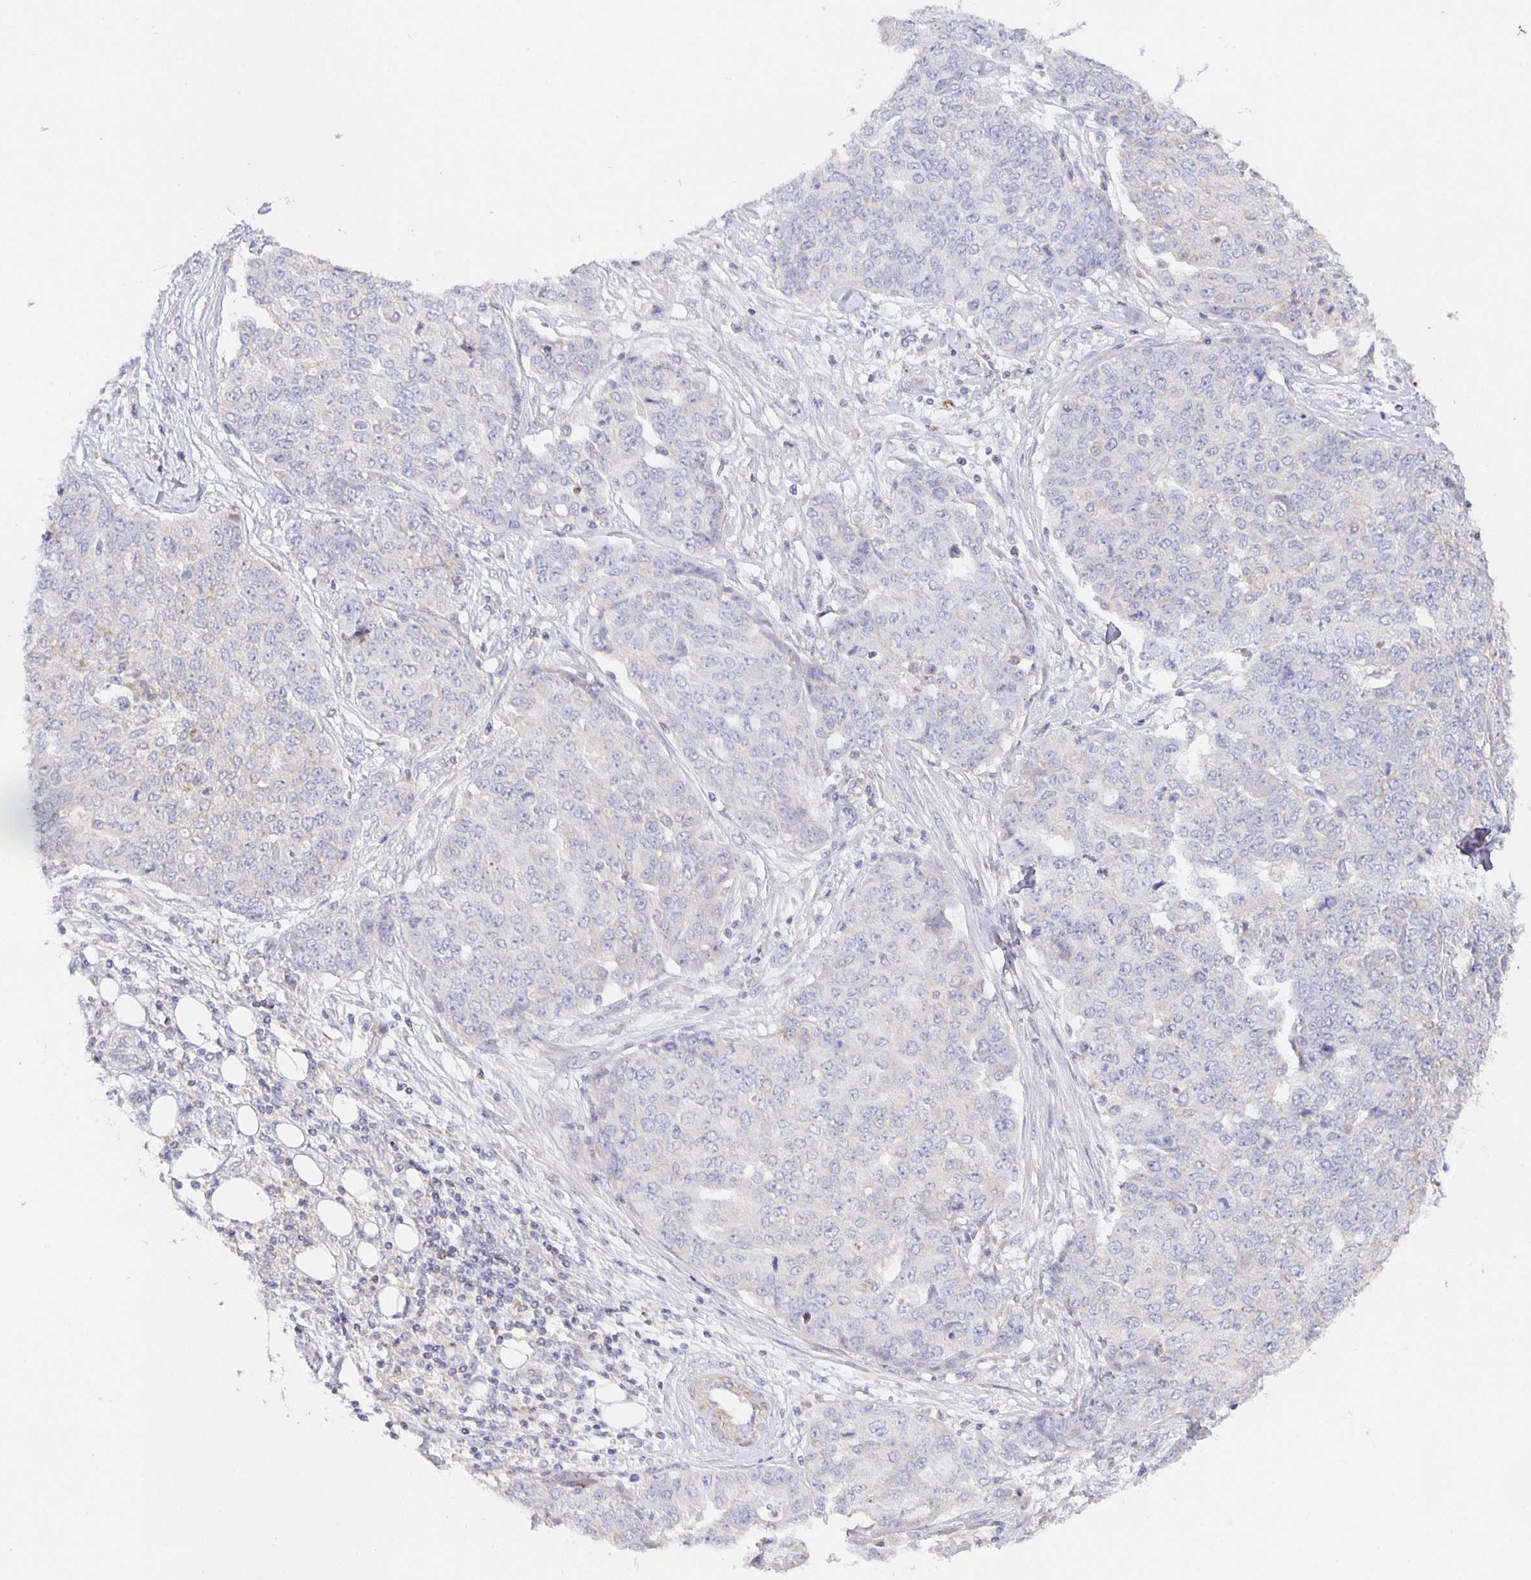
{"staining": {"intensity": "negative", "quantity": "none", "location": "none"}, "tissue": "ovarian cancer", "cell_type": "Tumor cells", "image_type": "cancer", "snomed": [{"axis": "morphology", "description": "Cystadenocarcinoma, serous, NOS"}, {"axis": "topography", "description": "Soft tissue"}, {"axis": "topography", "description": "Ovary"}], "caption": "The IHC image has no significant staining in tumor cells of serous cystadenocarcinoma (ovarian) tissue. The staining was performed using DAB to visualize the protein expression in brown, while the nuclei were stained in blue with hematoxylin (Magnification: 20x).", "gene": "FLRT3", "patient": {"sex": "female", "age": 57}}